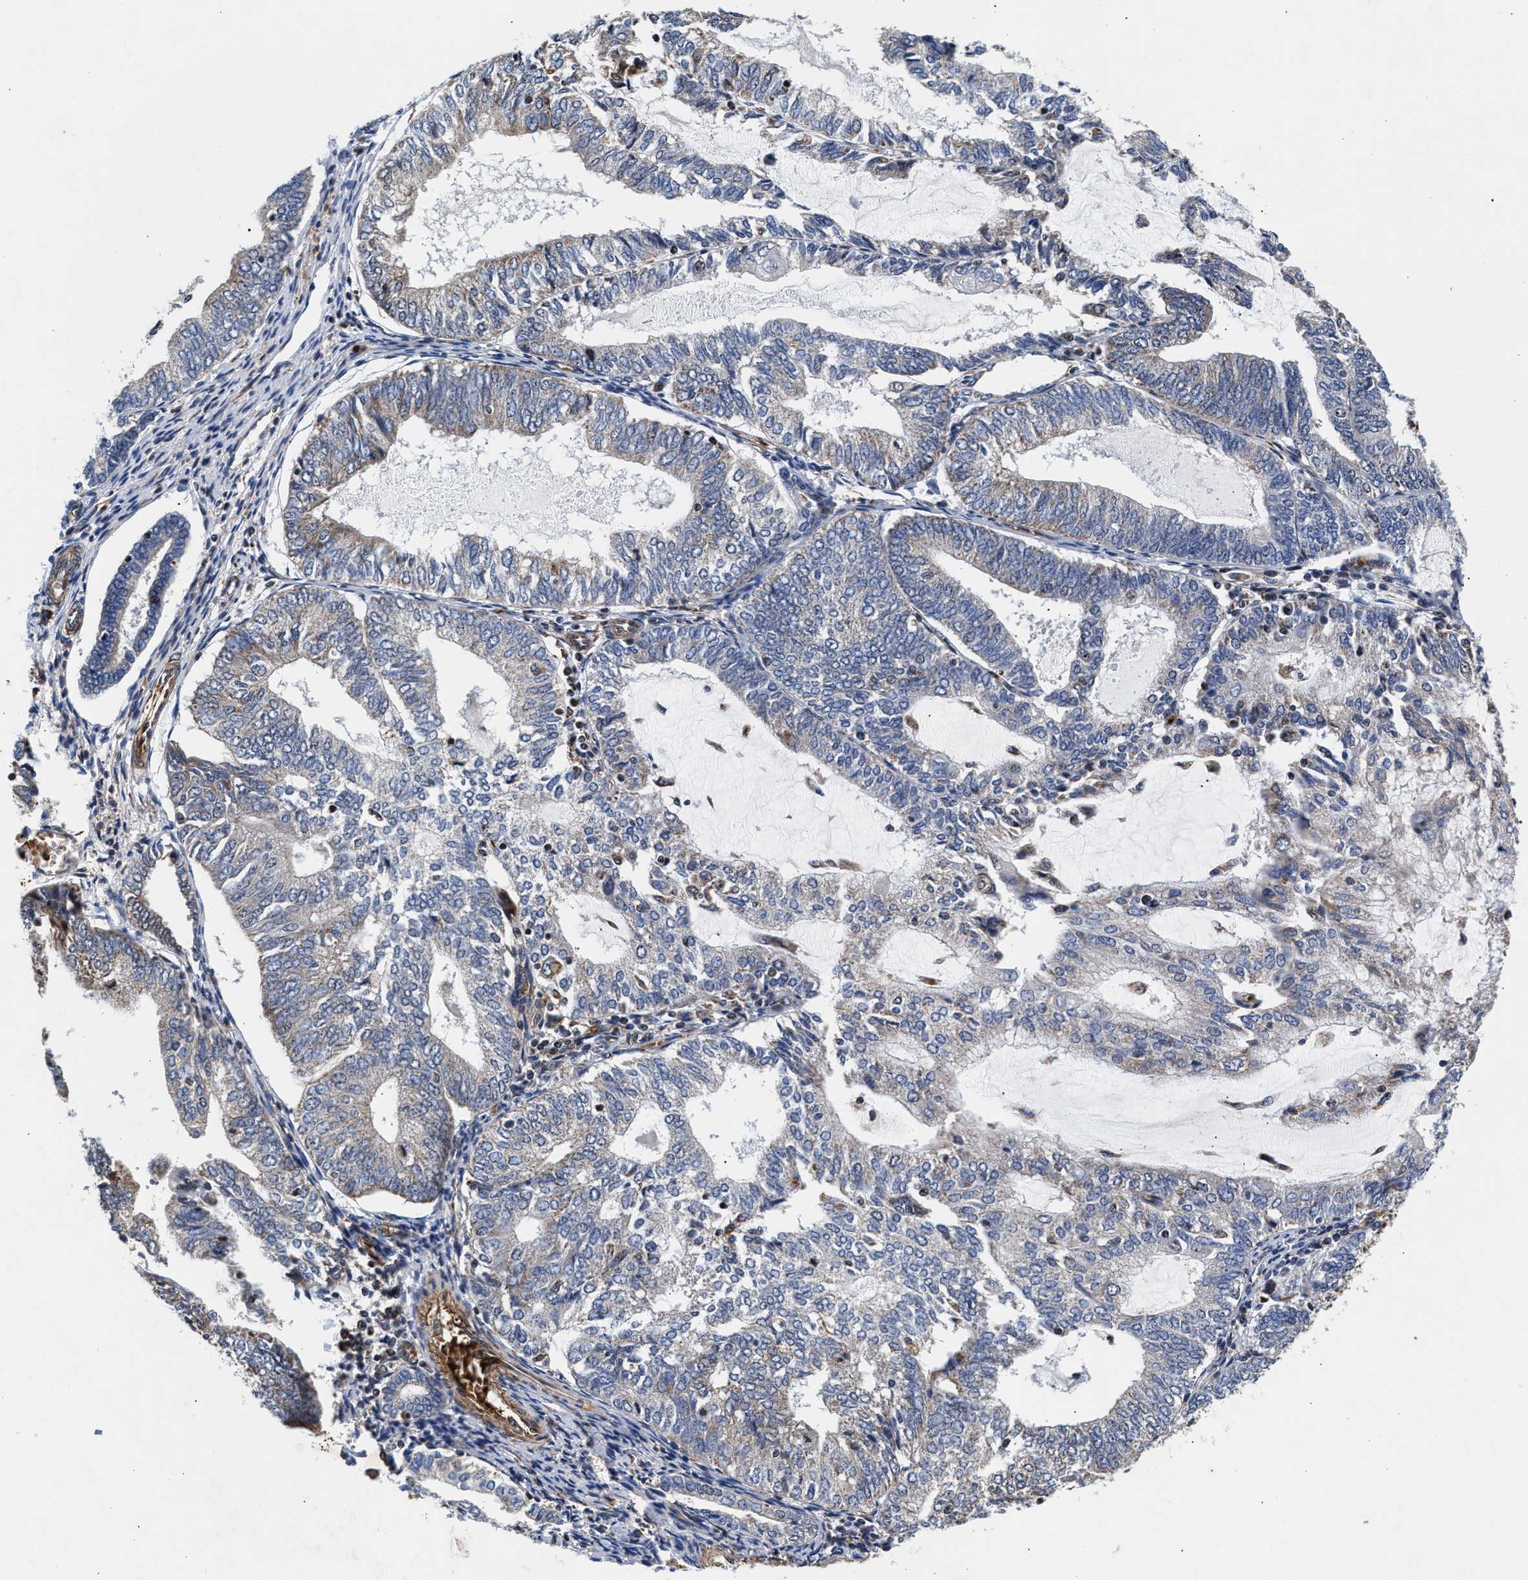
{"staining": {"intensity": "weak", "quantity": "<25%", "location": "cytoplasmic/membranous"}, "tissue": "endometrial cancer", "cell_type": "Tumor cells", "image_type": "cancer", "snomed": [{"axis": "morphology", "description": "Adenocarcinoma, NOS"}, {"axis": "topography", "description": "Endometrium"}], "caption": "IHC histopathology image of endometrial adenocarcinoma stained for a protein (brown), which displays no expression in tumor cells.", "gene": "SGK1", "patient": {"sex": "female", "age": 81}}